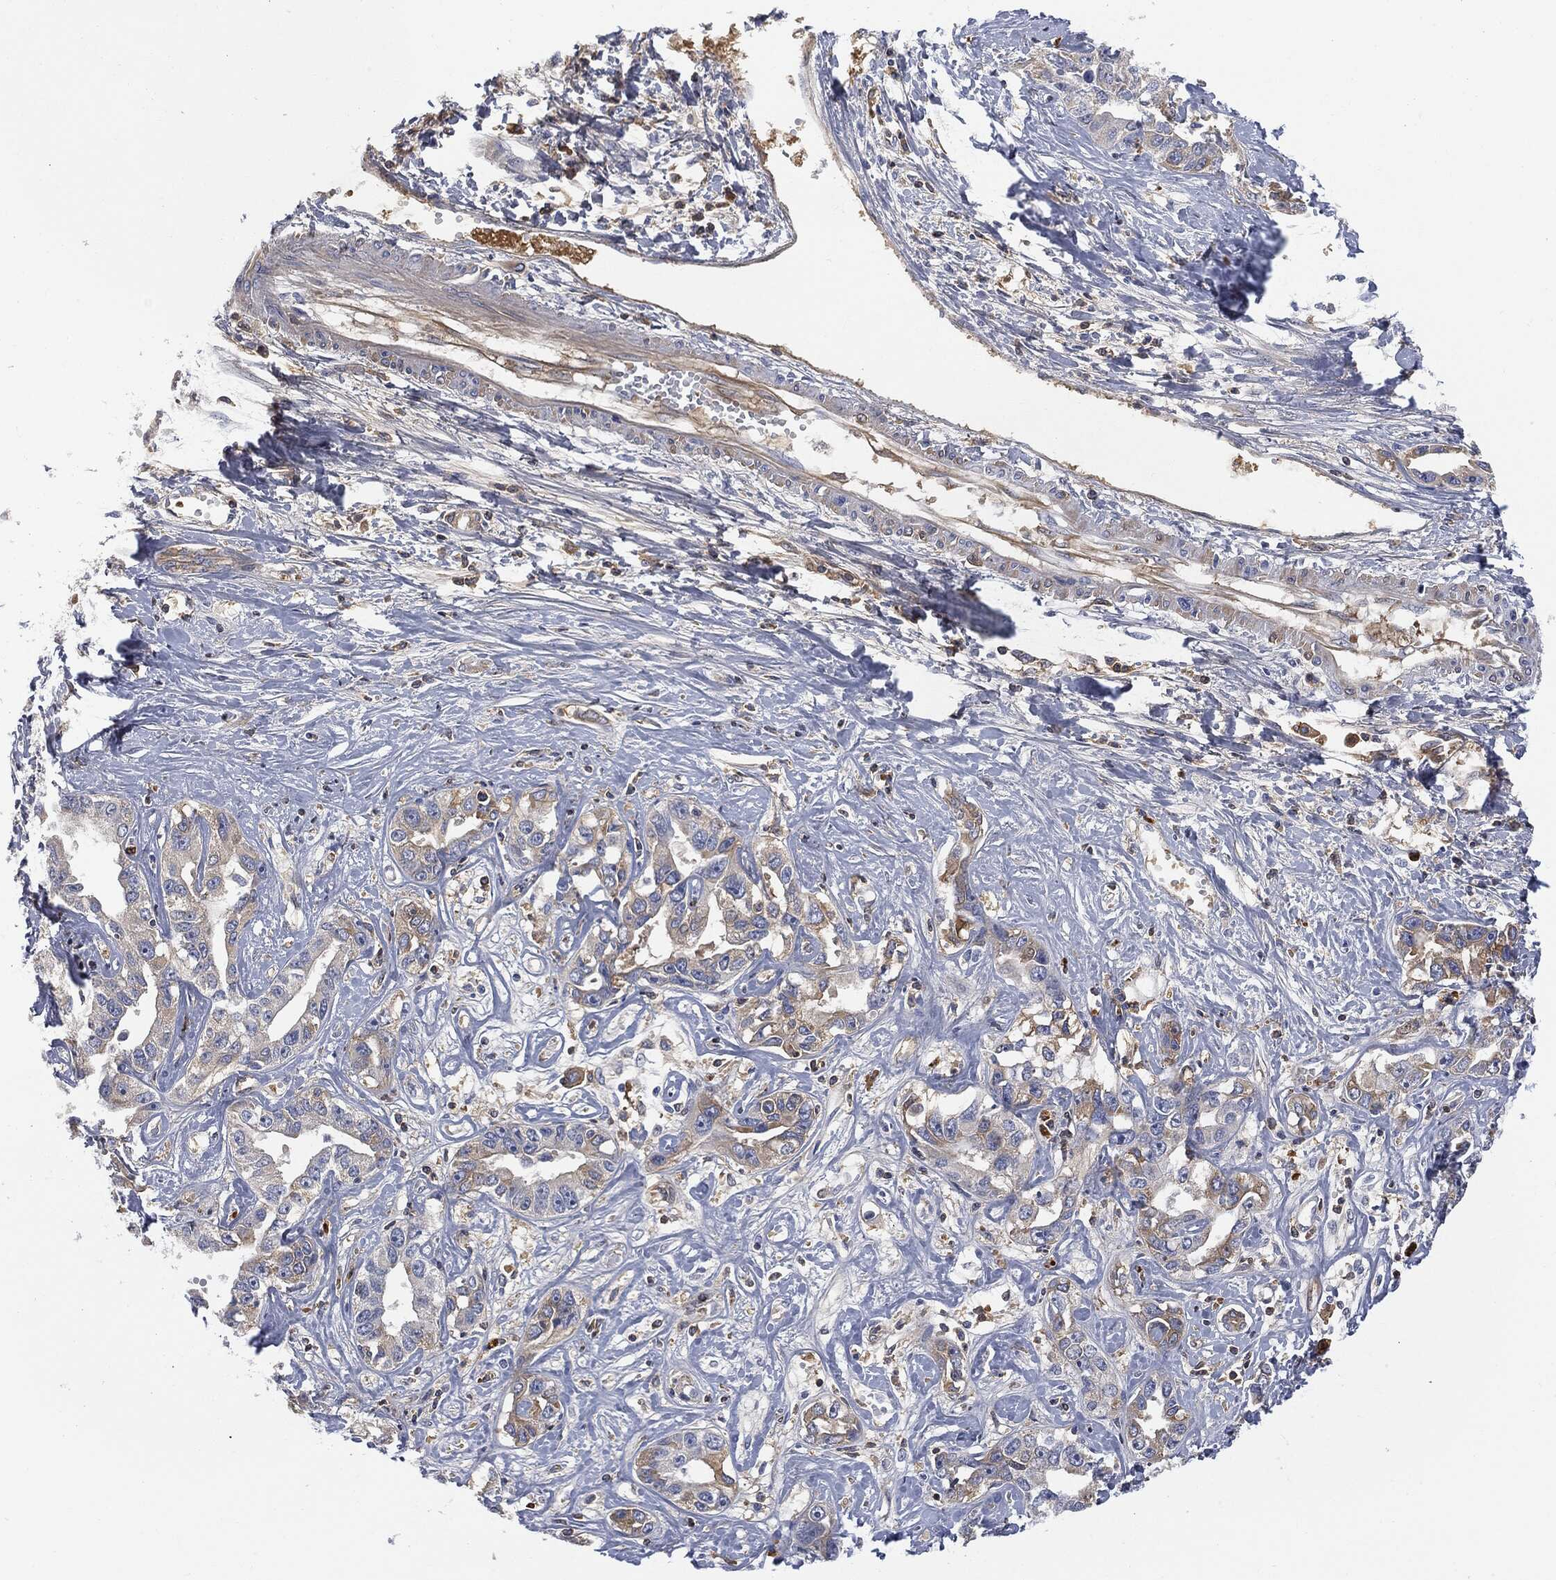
{"staining": {"intensity": "weak", "quantity": "25%-75%", "location": "cytoplasmic/membranous"}, "tissue": "liver cancer", "cell_type": "Tumor cells", "image_type": "cancer", "snomed": [{"axis": "morphology", "description": "Cholangiocarcinoma"}, {"axis": "topography", "description": "Liver"}], "caption": "A low amount of weak cytoplasmic/membranous staining is appreciated in about 25%-75% of tumor cells in liver cancer tissue.", "gene": "BTK", "patient": {"sex": "male", "age": 59}}